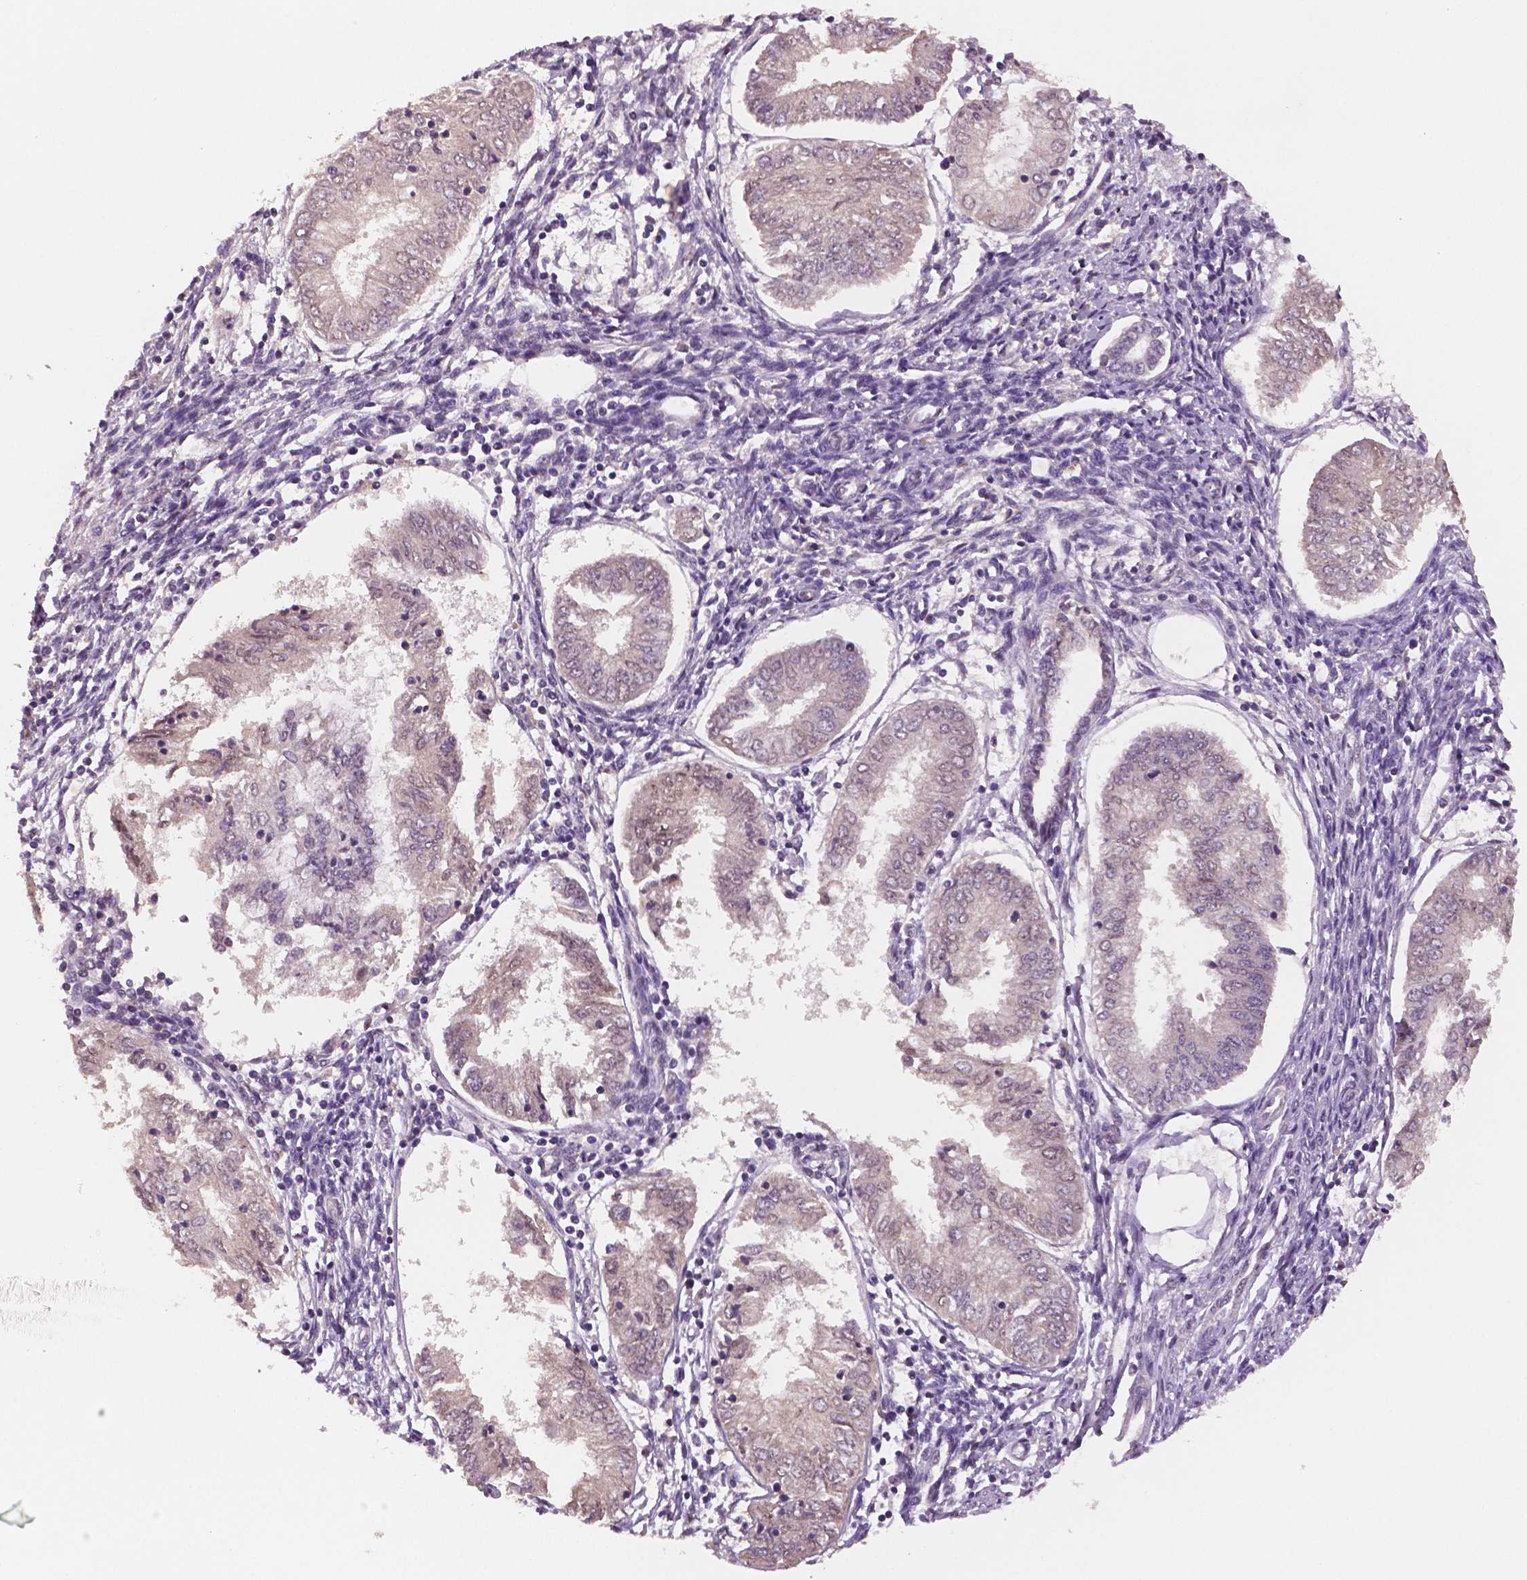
{"staining": {"intensity": "negative", "quantity": "none", "location": "none"}, "tissue": "endometrial cancer", "cell_type": "Tumor cells", "image_type": "cancer", "snomed": [{"axis": "morphology", "description": "Adenocarcinoma, NOS"}, {"axis": "topography", "description": "Endometrium"}], "caption": "IHC photomicrograph of neoplastic tissue: human endometrial adenocarcinoma stained with DAB (3,3'-diaminobenzidine) displays no significant protein staining in tumor cells. The staining was performed using DAB to visualize the protein expression in brown, while the nuclei were stained in blue with hematoxylin (Magnification: 20x).", "gene": "STAT3", "patient": {"sex": "female", "age": 68}}